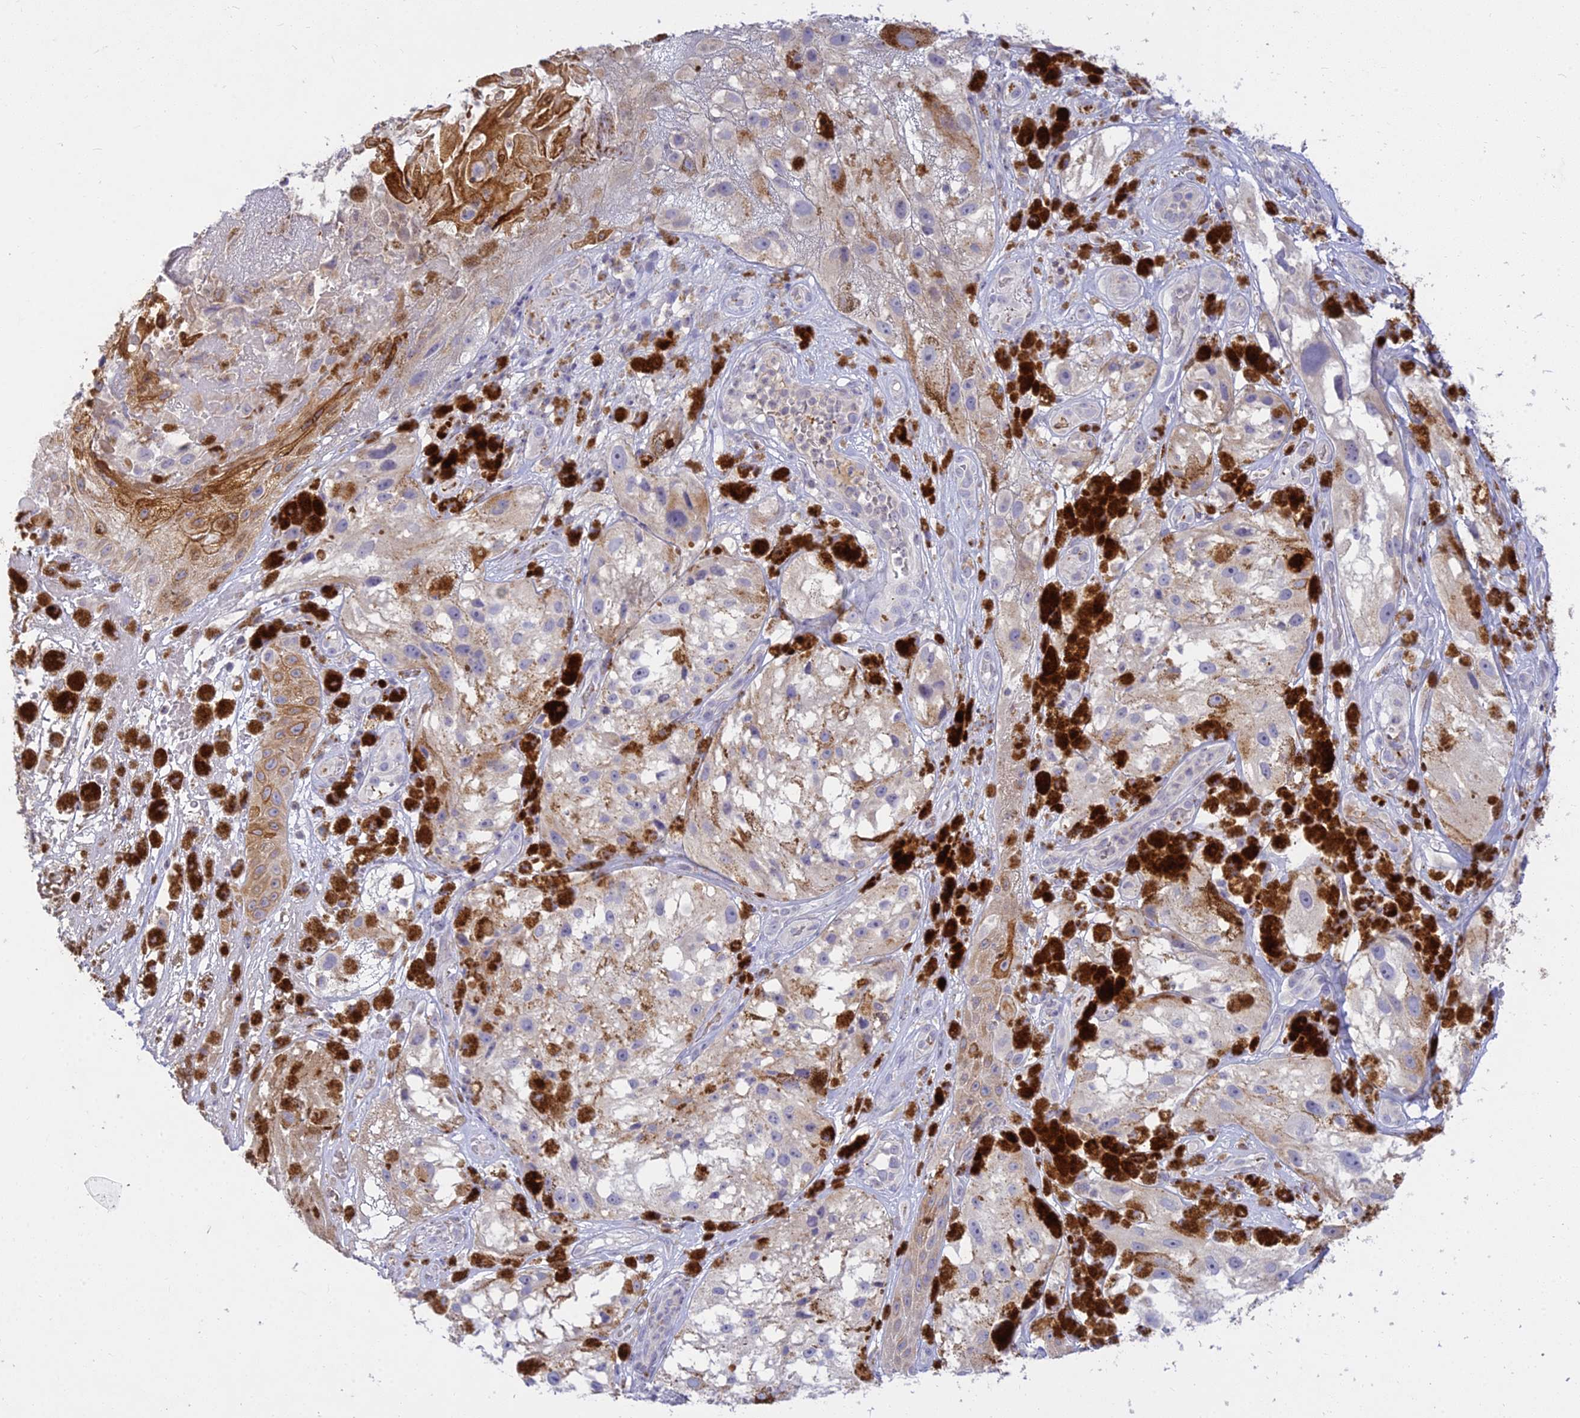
{"staining": {"intensity": "negative", "quantity": "none", "location": "none"}, "tissue": "melanoma", "cell_type": "Tumor cells", "image_type": "cancer", "snomed": [{"axis": "morphology", "description": "Malignant melanoma, NOS"}, {"axis": "topography", "description": "Skin"}], "caption": "Tumor cells are negative for brown protein staining in malignant melanoma.", "gene": "TMEM40", "patient": {"sex": "male", "age": 88}}